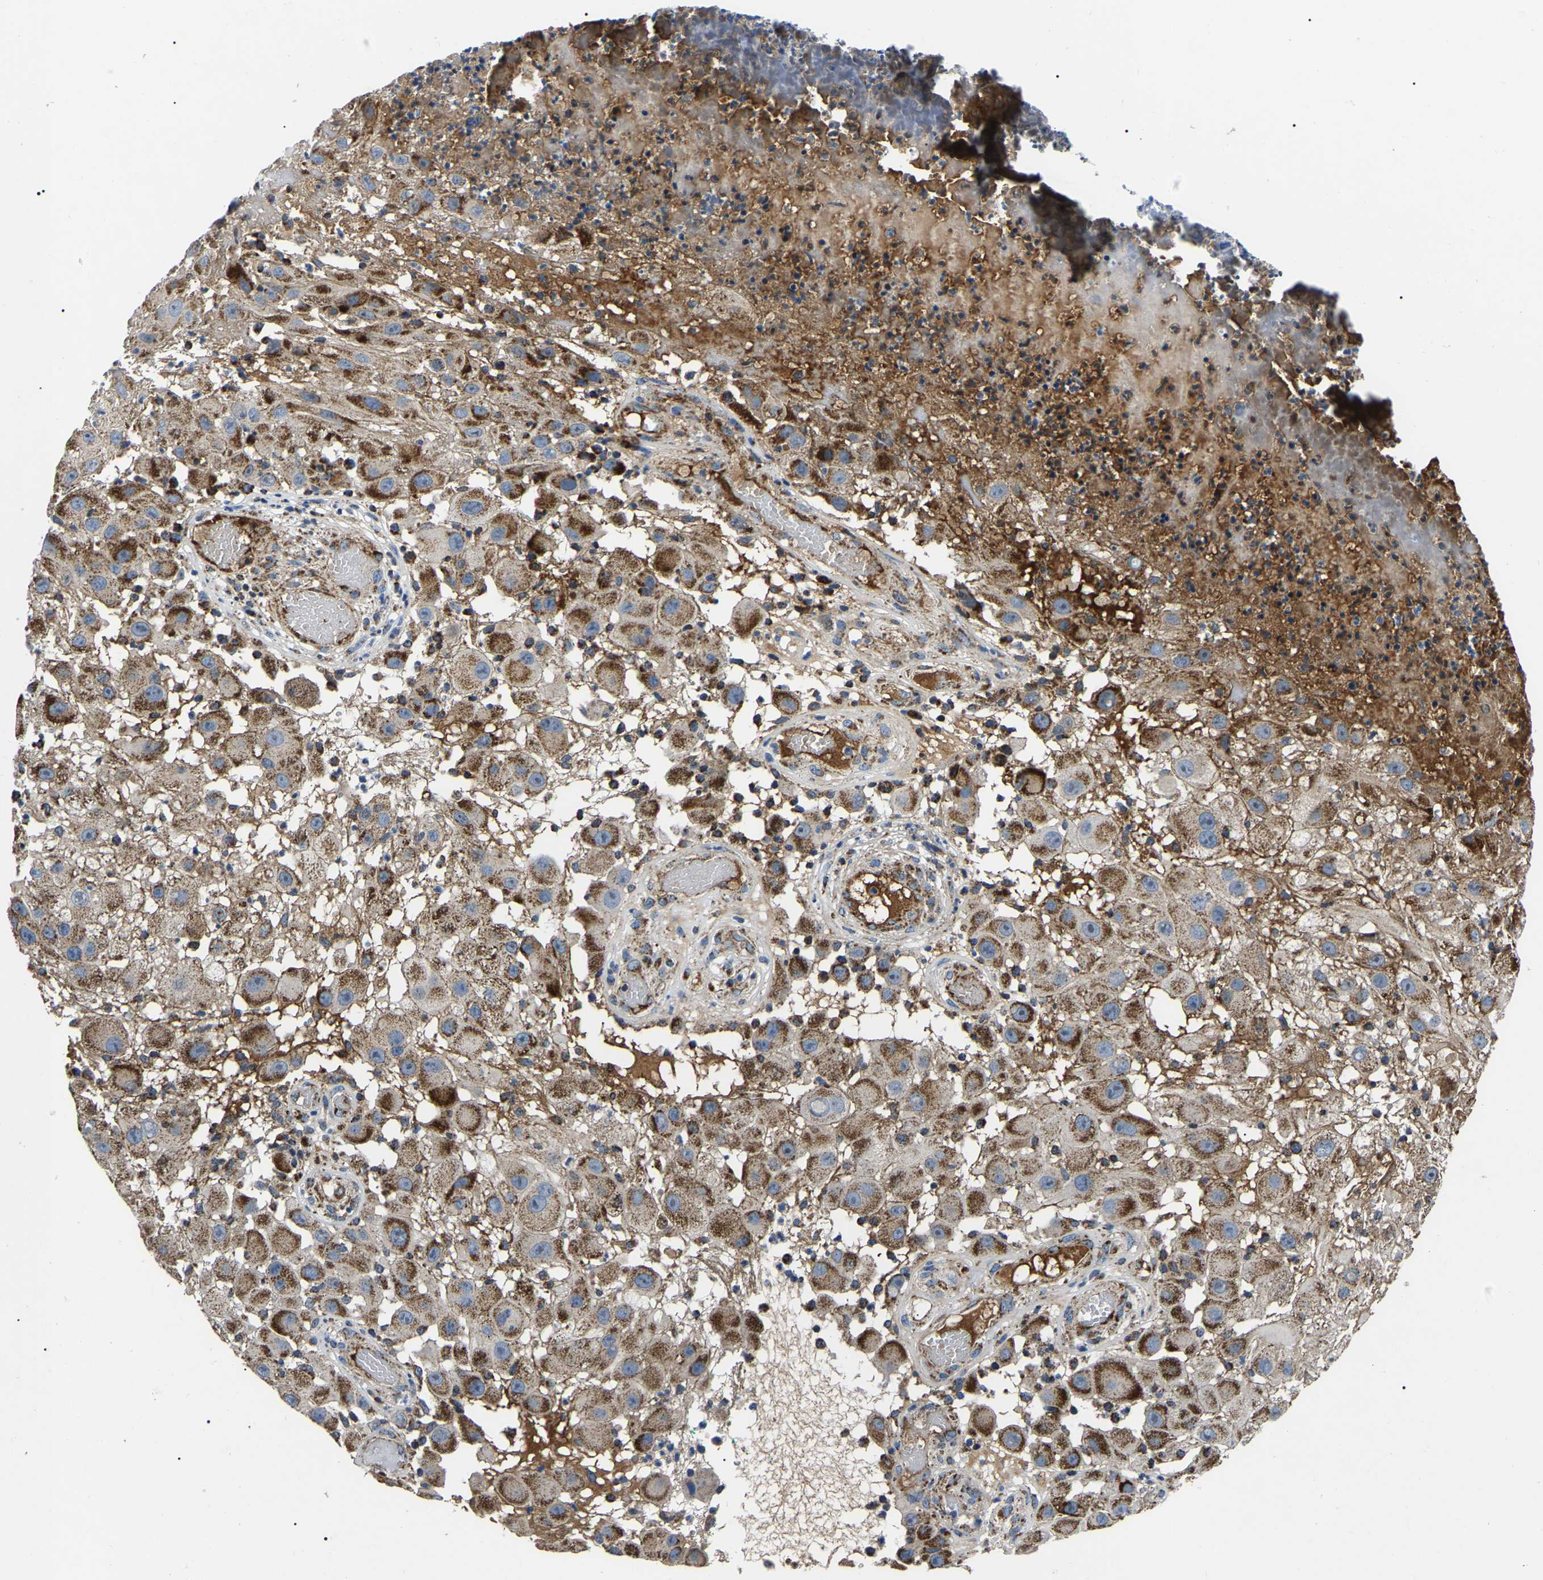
{"staining": {"intensity": "moderate", "quantity": ">75%", "location": "cytoplasmic/membranous"}, "tissue": "melanoma", "cell_type": "Tumor cells", "image_type": "cancer", "snomed": [{"axis": "morphology", "description": "Malignant melanoma, NOS"}, {"axis": "topography", "description": "Skin"}], "caption": "Immunohistochemistry (DAB (3,3'-diaminobenzidine)) staining of human melanoma displays moderate cytoplasmic/membranous protein staining in about >75% of tumor cells.", "gene": "PPM1E", "patient": {"sex": "female", "age": 81}}